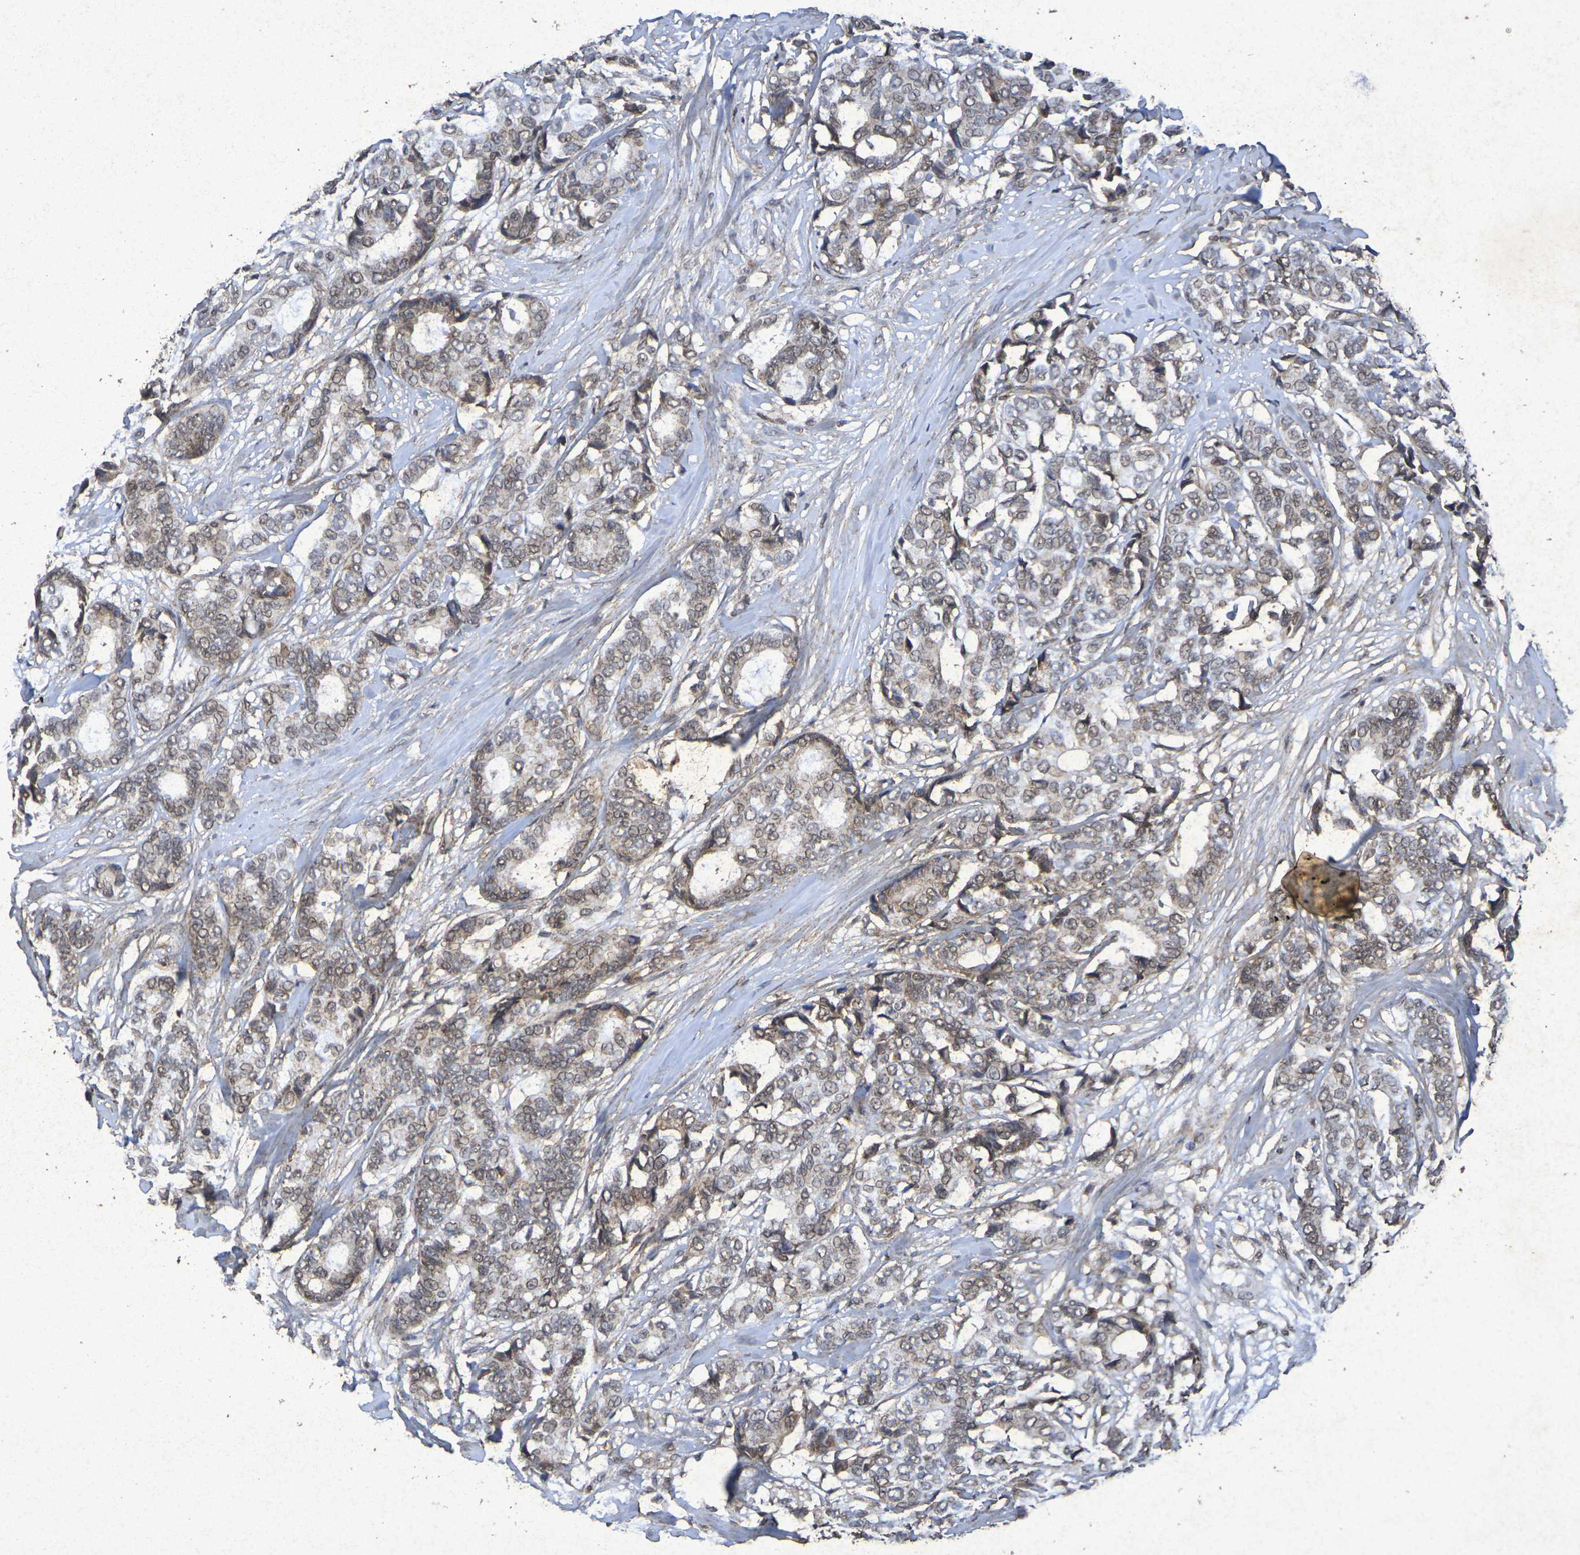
{"staining": {"intensity": "moderate", "quantity": ">75%", "location": "cytoplasmic/membranous,nuclear"}, "tissue": "breast cancer", "cell_type": "Tumor cells", "image_type": "cancer", "snomed": [{"axis": "morphology", "description": "Duct carcinoma"}, {"axis": "topography", "description": "Breast"}], "caption": "Moderate cytoplasmic/membranous and nuclear protein staining is present in approximately >75% of tumor cells in intraductal carcinoma (breast).", "gene": "GUCY1A2", "patient": {"sex": "female", "age": 87}}